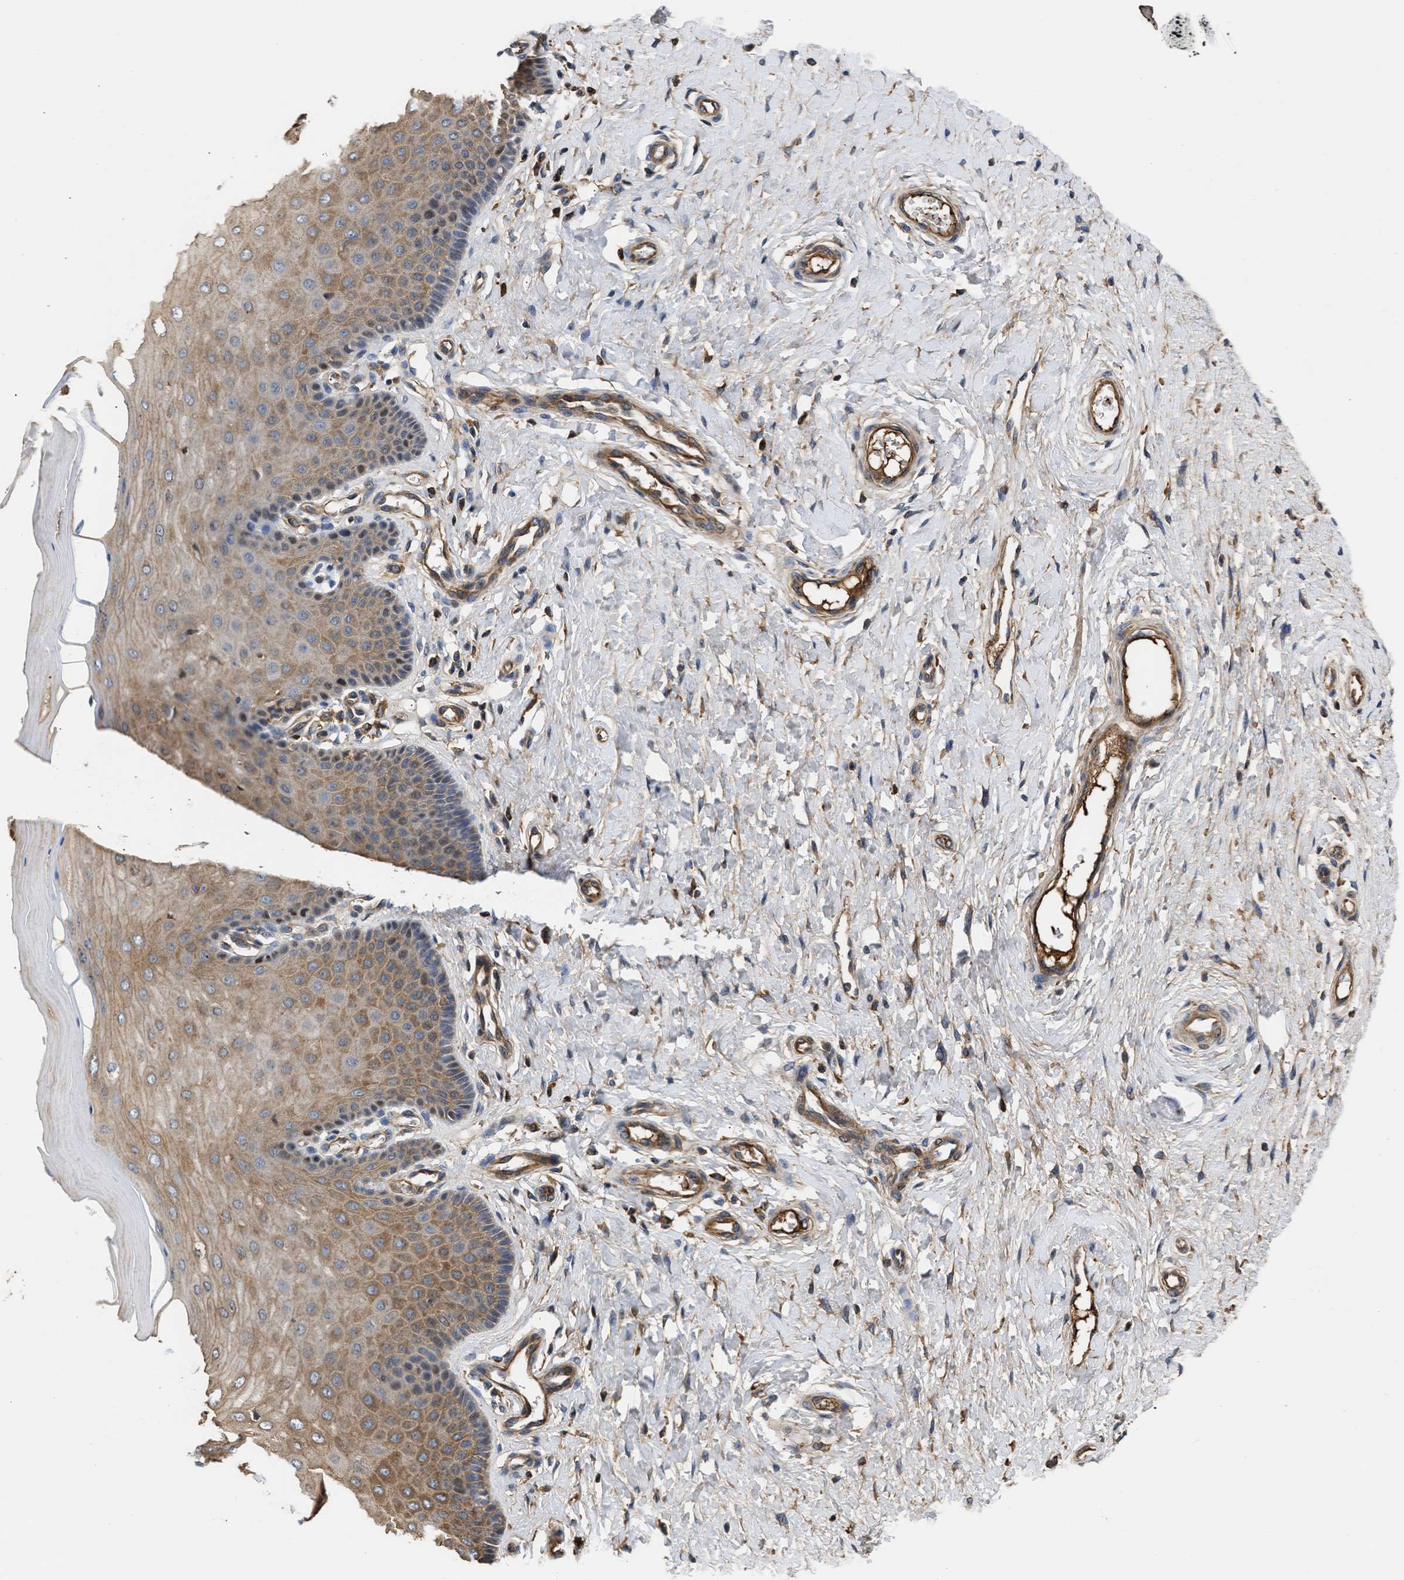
{"staining": {"intensity": "moderate", "quantity": "<25%", "location": "cytoplasmic/membranous,nuclear"}, "tissue": "cervix", "cell_type": "Glandular cells", "image_type": "normal", "snomed": [{"axis": "morphology", "description": "Normal tissue, NOS"}, {"axis": "topography", "description": "Cervix"}], "caption": "This image reveals IHC staining of normal cervix, with low moderate cytoplasmic/membranous,nuclear staining in approximately <25% of glandular cells.", "gene": "MAS1L", "patient": {"sex": "female", "age": 55}}